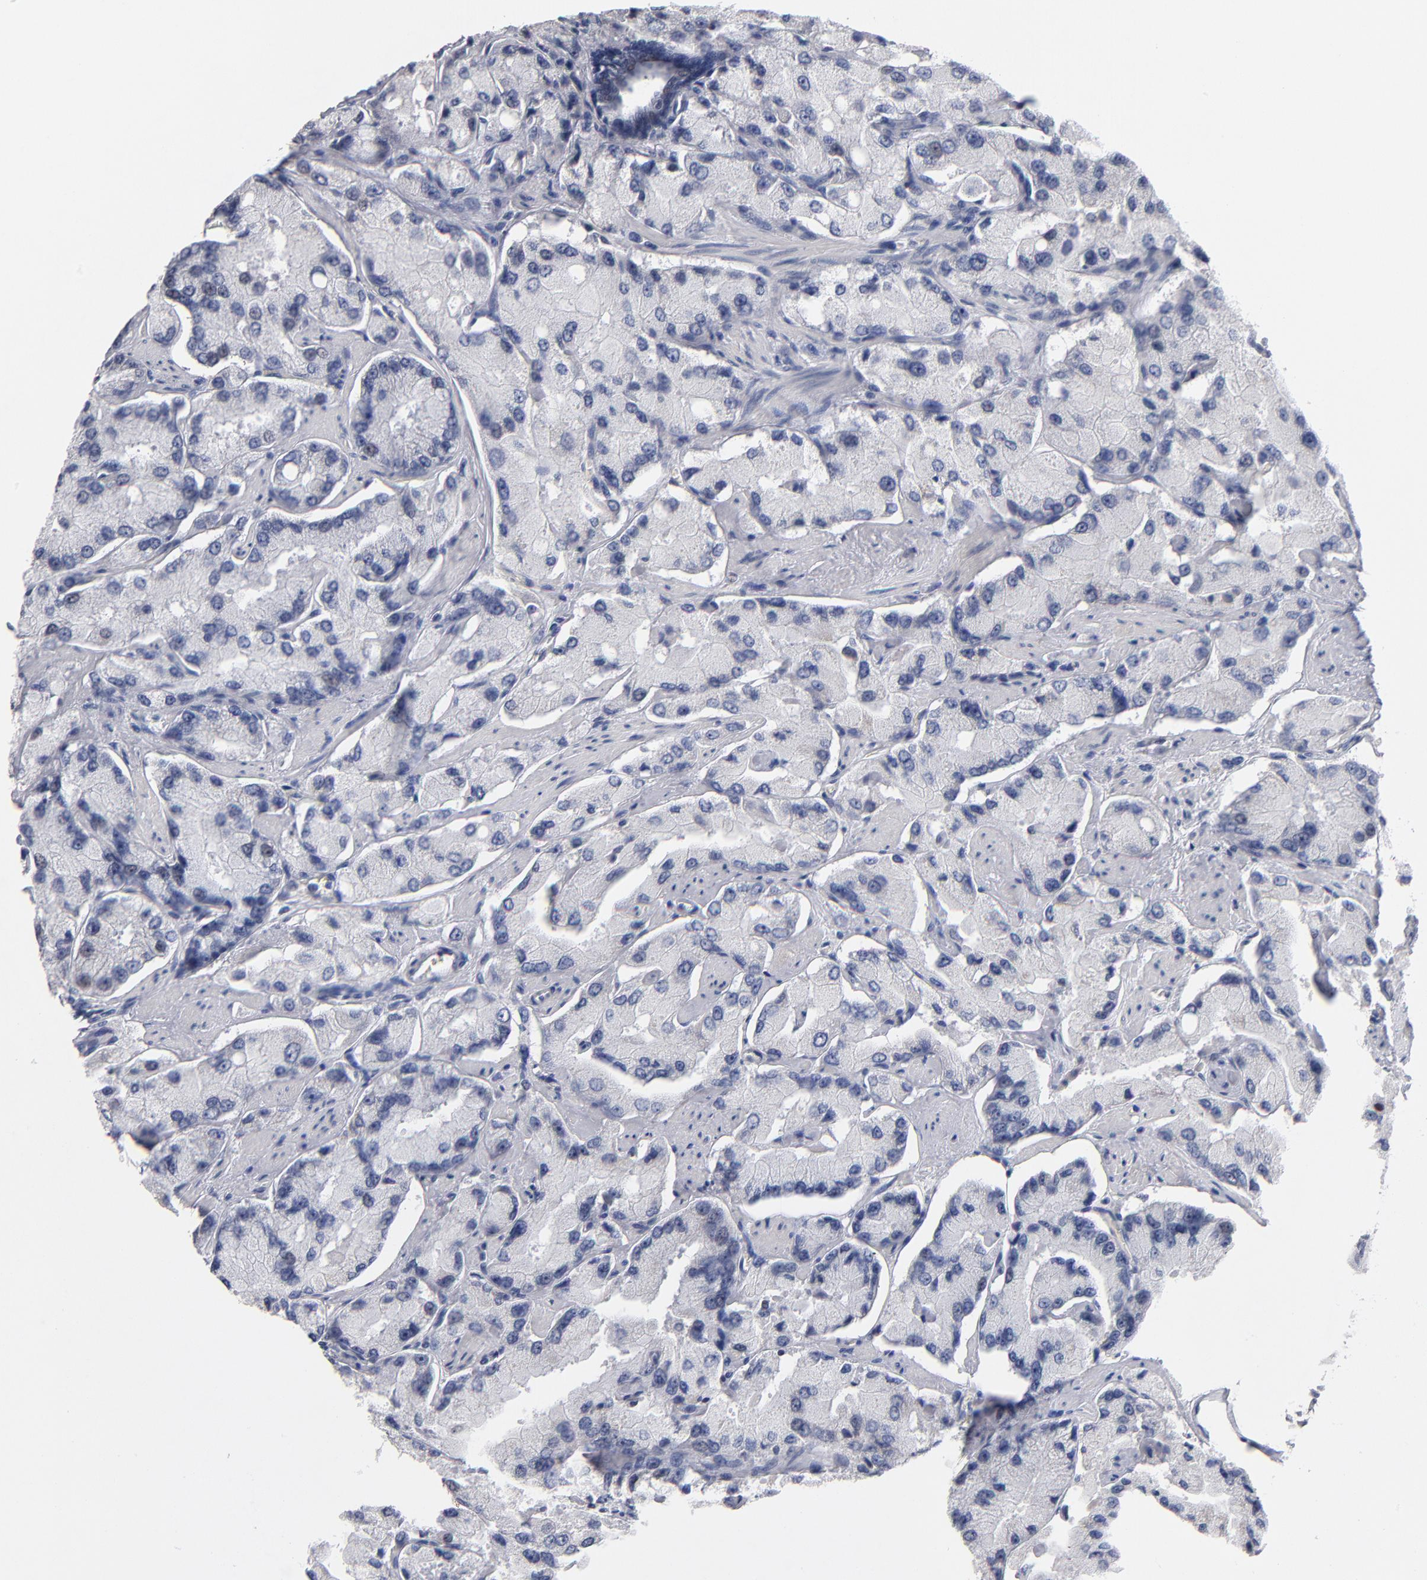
{"staining": {"intensity": "negative", "quantity": "none", "location": "none"}, "tissue": "prostate cancer", "cell_type": "Tumor cells", "image_type": "cancer", "snomed": [{"axis": "morphology", "description": "Adenocarcinoma, High grade"}, {"axis": "topography", "description": "Prostate"}], "caption": "IHC photomicrograph of neoplastic tissue: human high-grade adenocarcinoma (prostate) stained with DAB (3,3'-diaminobenzidine) exhibits no significant protein positivity in tumor cells.", "gene": "MN1", "patient": {"sex": "male", "age": 58}}